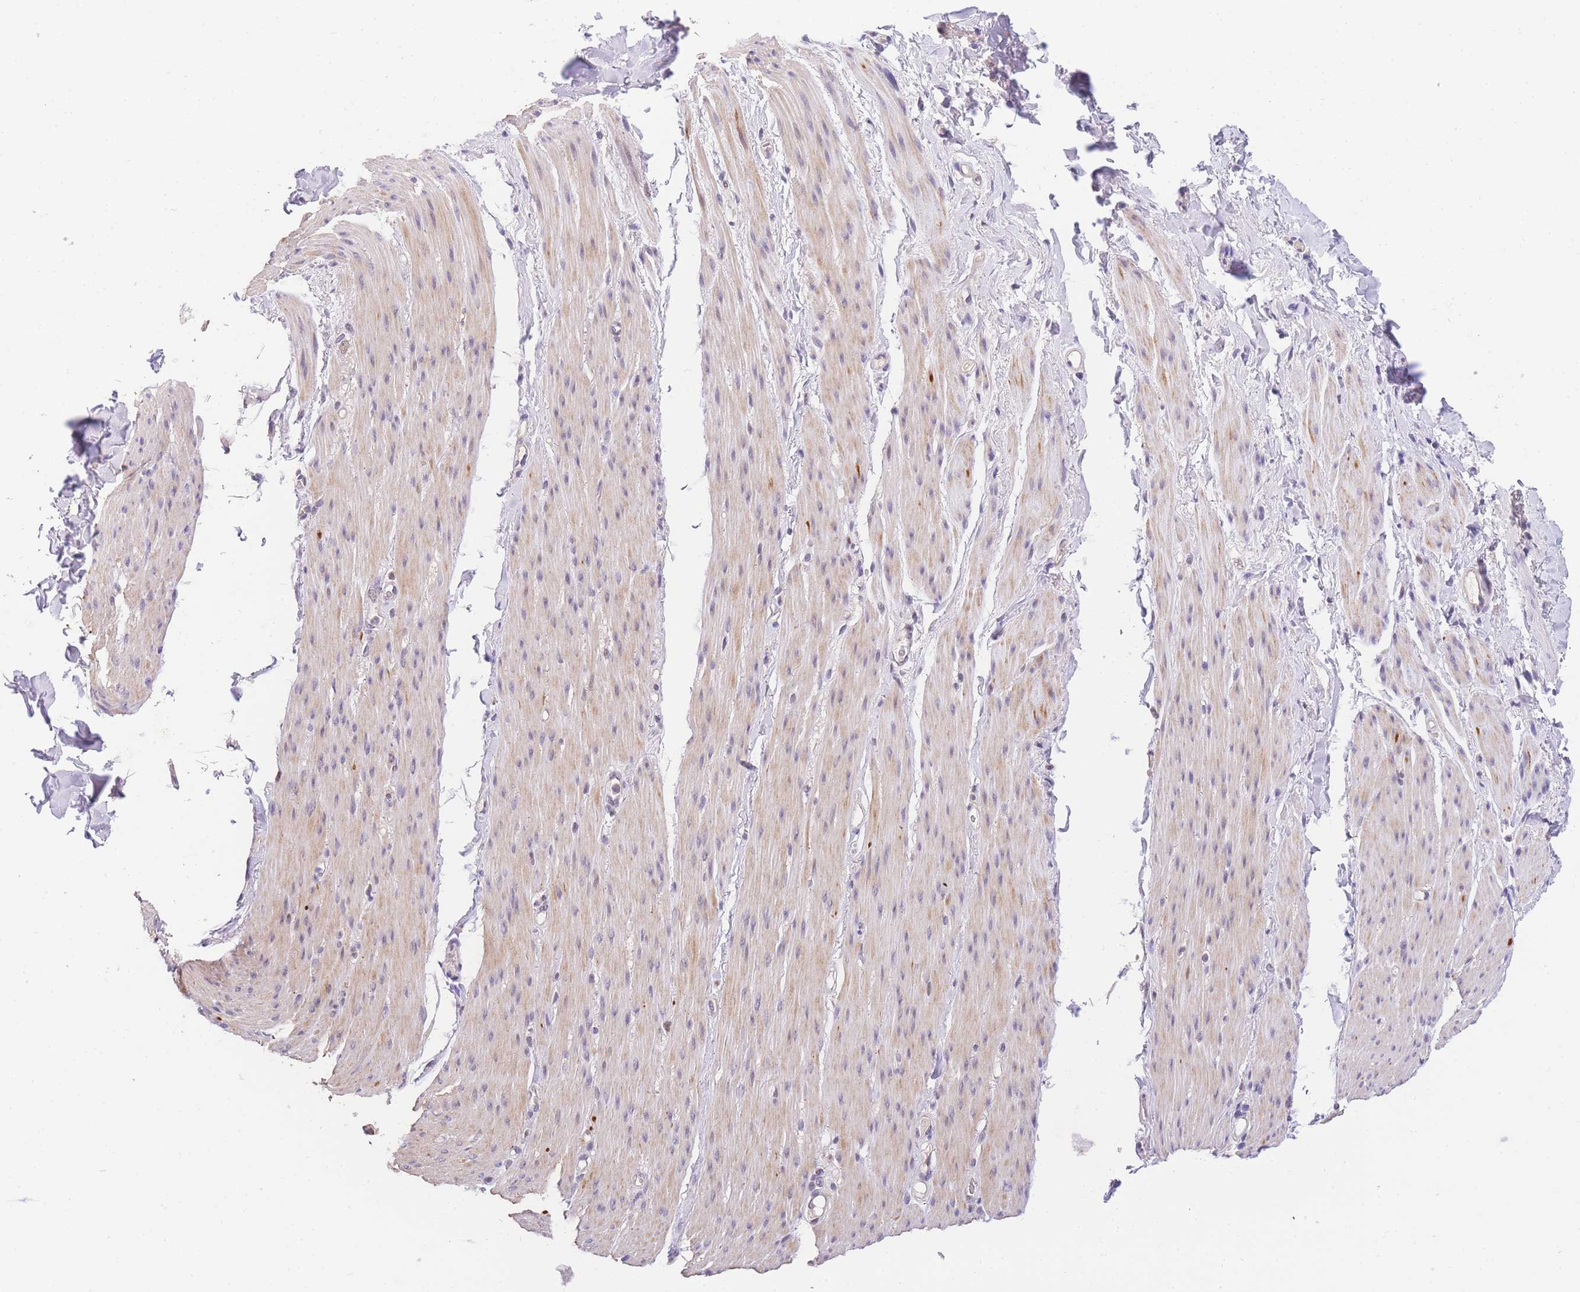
{"staining": {"intensity": "negative", "quantity": "none", "location": "none"}, "tissue": "adipose tissue", "cell_type": "Adipocytes", "image_type": "normal", "snomed": [{"axis": "morphology", "description": "Normal tissue, NOS"}, {"axis": "topography", "description": "Colon"}, {"axis": "topography", "description": "Peripheral nerve tissue"}], "caption": "DAB (3,3'-diaminobenzidine) immunohistochemical staining of benign adipose tissue displays no significant positivity in adipocytes.", "gene": "SLC35F2", "patient": {"sex": "female", "age": 61}}